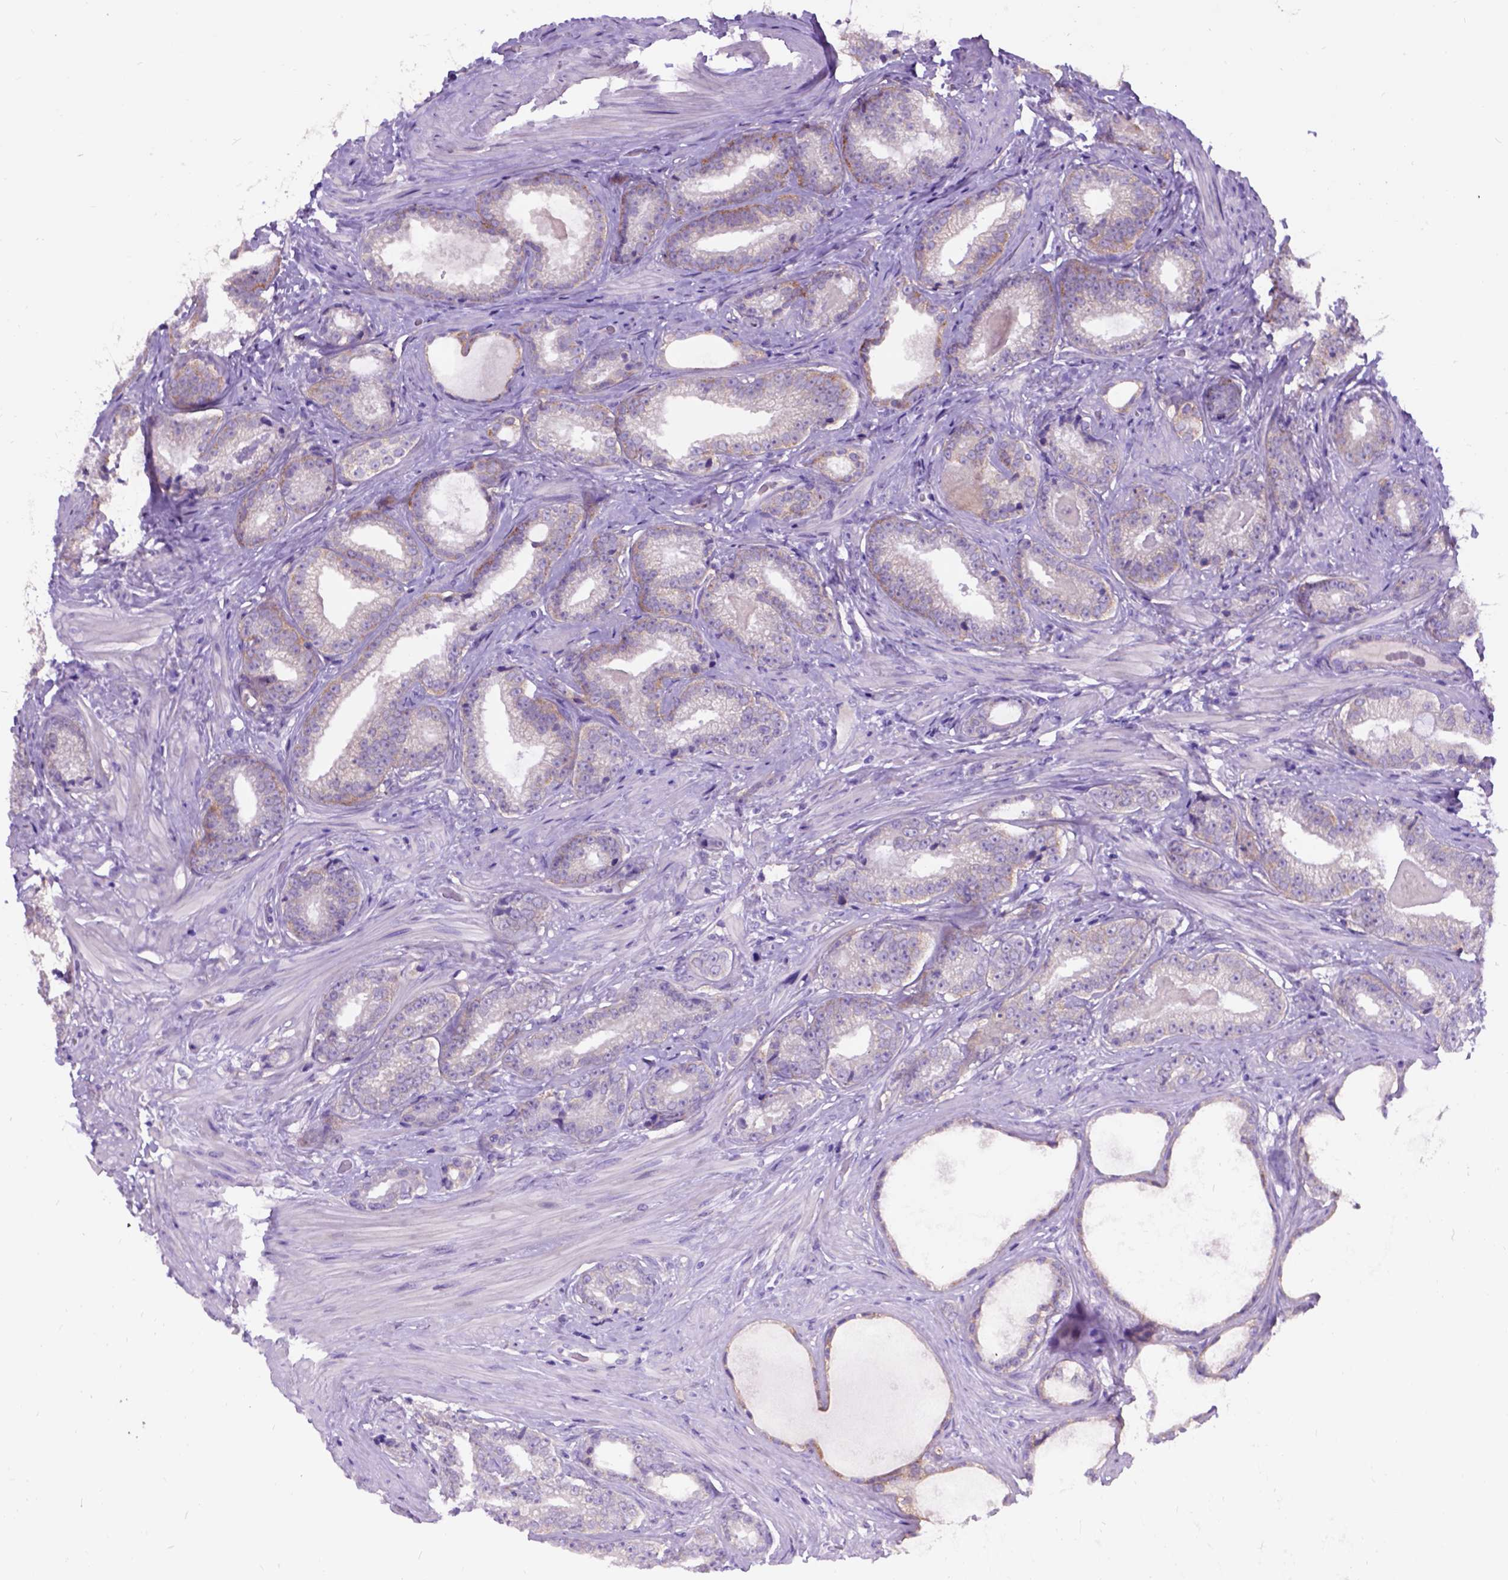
{"staining": {"intensity": "negative", "quantity": "none", "location": "none"}, "tissue": "prostate cancer", "cell_type": "Tumor cells", "image_type": "cancer", "snomed": [{"axis": "morphology", "description": "Adenocarcinoma, Low grade"}, {"axis": "topography", "description": "Prostate"}], "caption": "Prostate cancer (low-grade adenocarcinoma) was stained to show a protein in brown. There is no significant staining in tumor cells. (Brightfield microscopy of DAB (3,3'-diaminobenzidine) immunohistochemistry at high magnification).", "gene": "EGFR", "patient": {"sex": "male", "age": 61}}